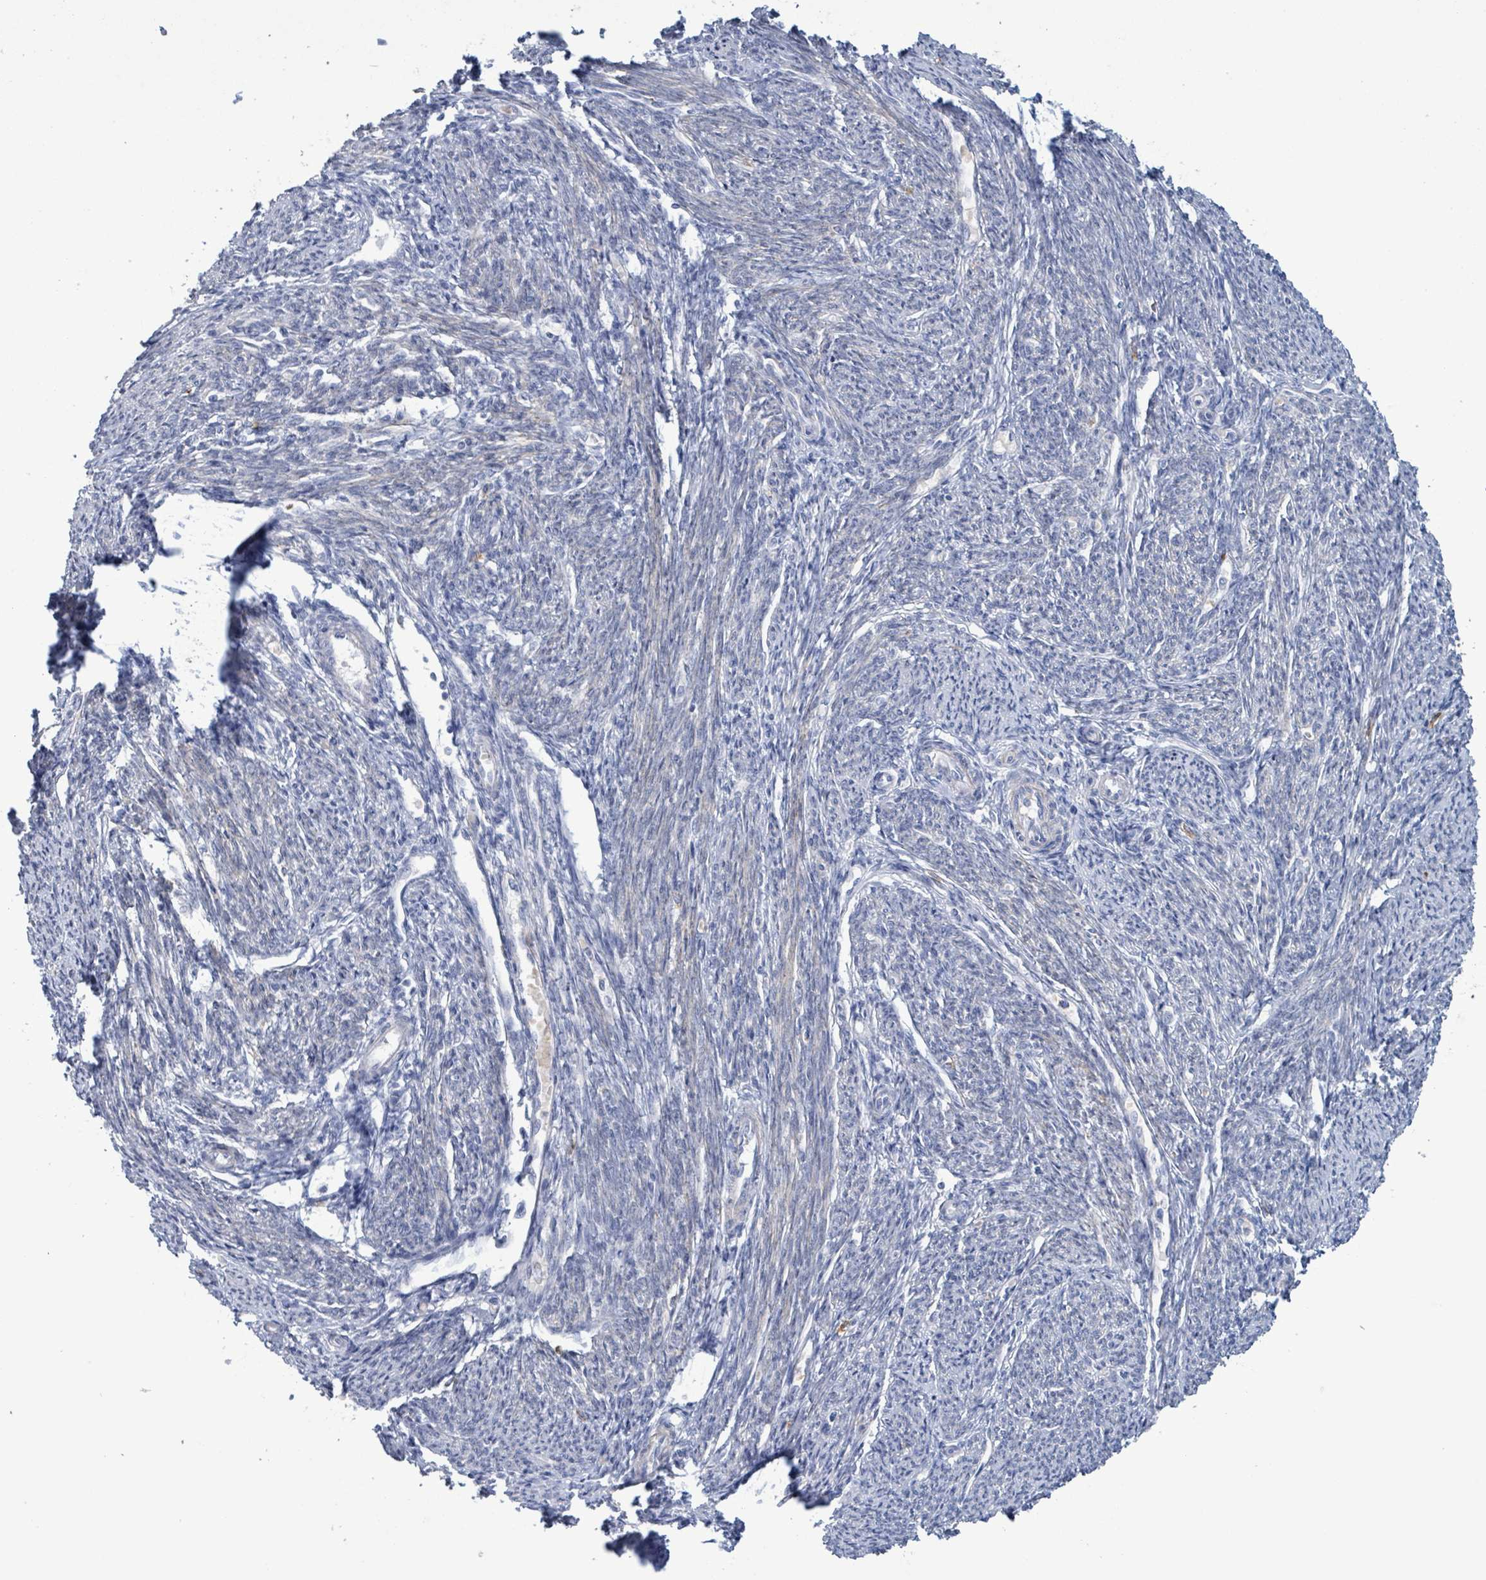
{"staining": {"intensity": "weak", "quantity": "25%-75%", "location": "cytoplasmic/membranous"}, "tissue": "smooth muscle", "cell_type": "Smooth muscle cells", "image_type": "normal", "snomed": [{"axis": "morphology", "description": "Normal tissue, NOS"}, {"axis": "topography", "description": "Smooth muscle"}, {"axis": "topography", "description": "Fallopian tube"}], "caption": "Unremarkable smooth muscle exhibits weak cytoplasmic/membranous positivity in about 25%-75% of smooth muscle cells, visualized by immunohistochemistry.", "gene": "PKLR", "patient": {"sex": "female", "age": 59}}